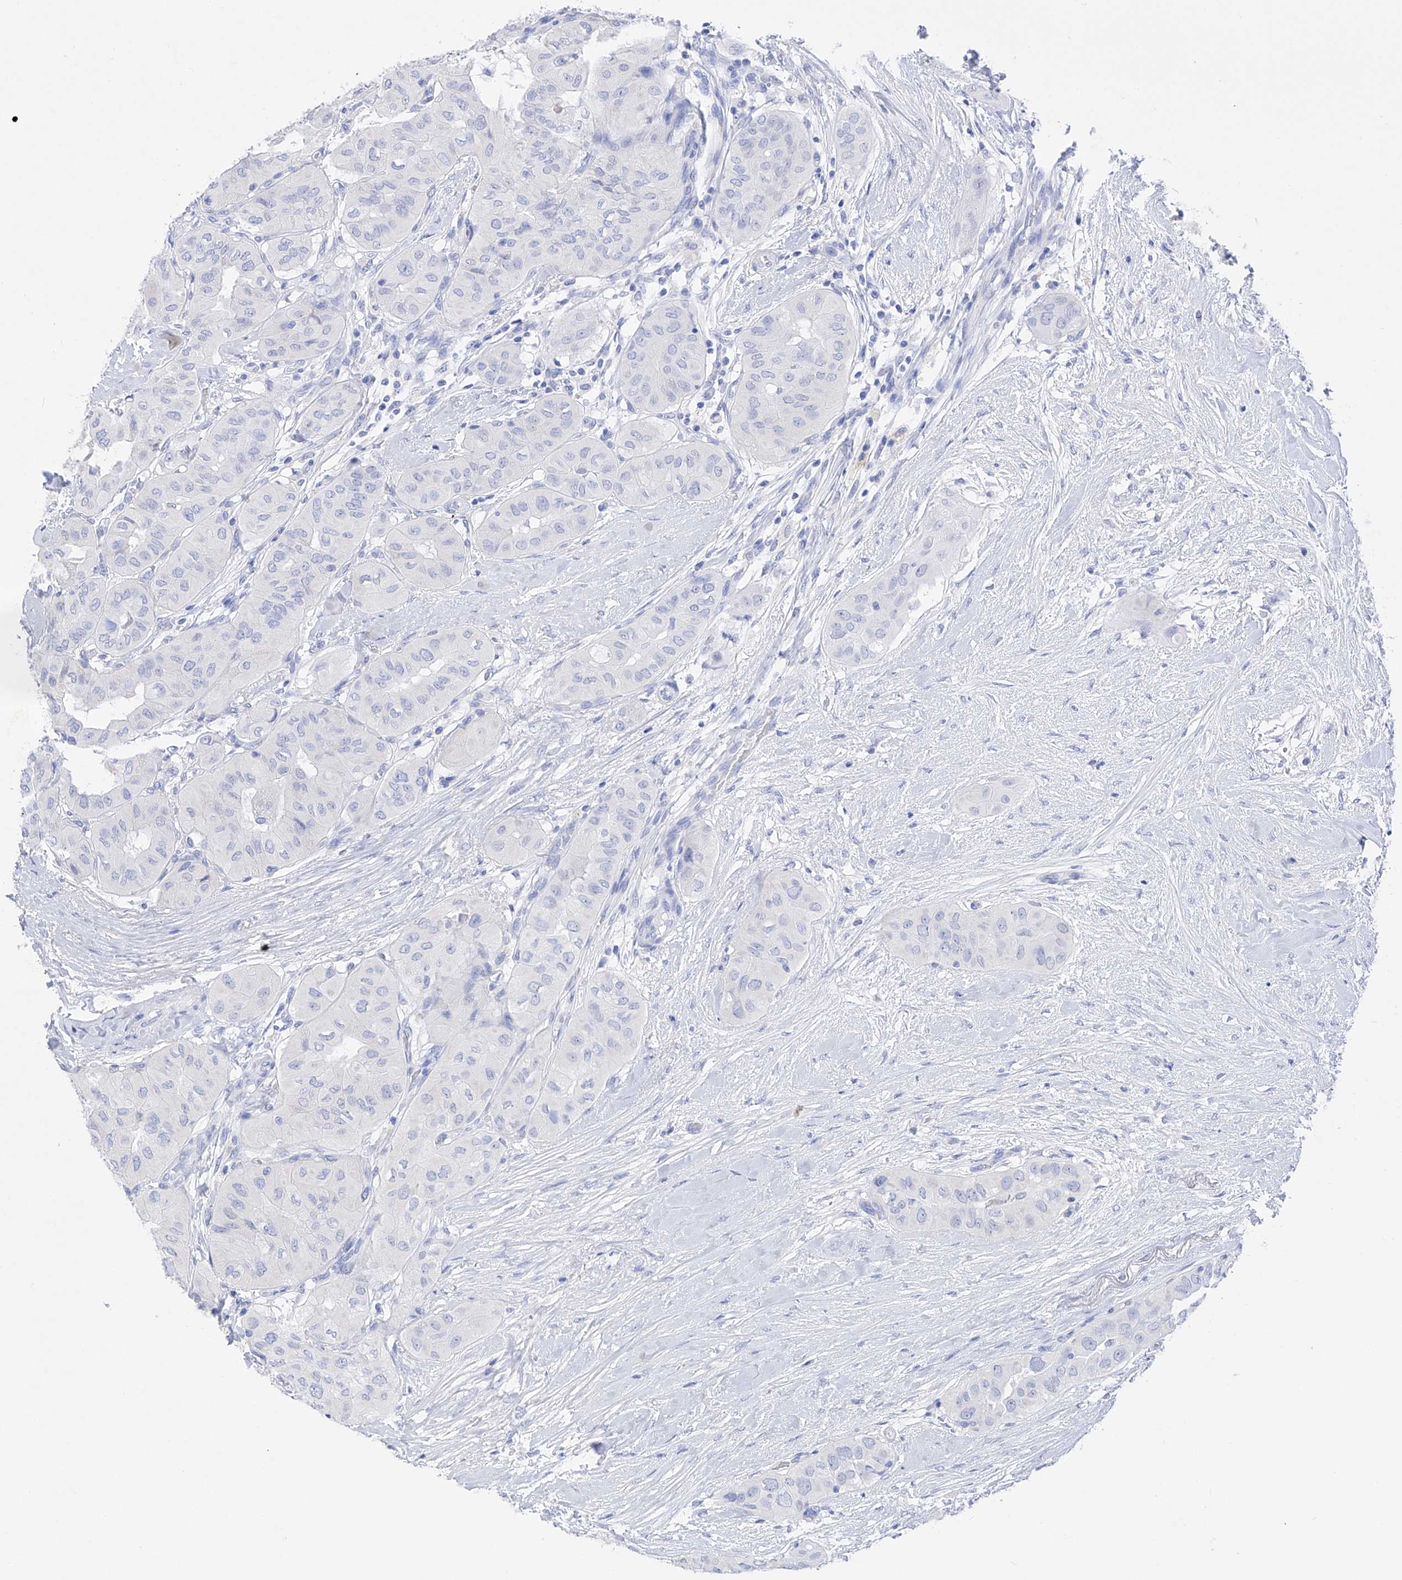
{"staining": {"intensity": "negative", "quantity": "none", "location": "none"}, "tissue": "thyroid cancer", "cell_type": "Tumor cells", "image_type": "cancer", "snomed": [{"axis": "morphology", "description": "Papillary adenocarcinoma, NOS"}, {"axis": "topography", "description": "Thyroid gland"}], "caption": "The IHC image has no significant staining in tumor cells of thyroid cancer (papillary adenocarcinoma) tissue.", "gene": "FLG", "patient": {"sex": "female", "age": 59}}